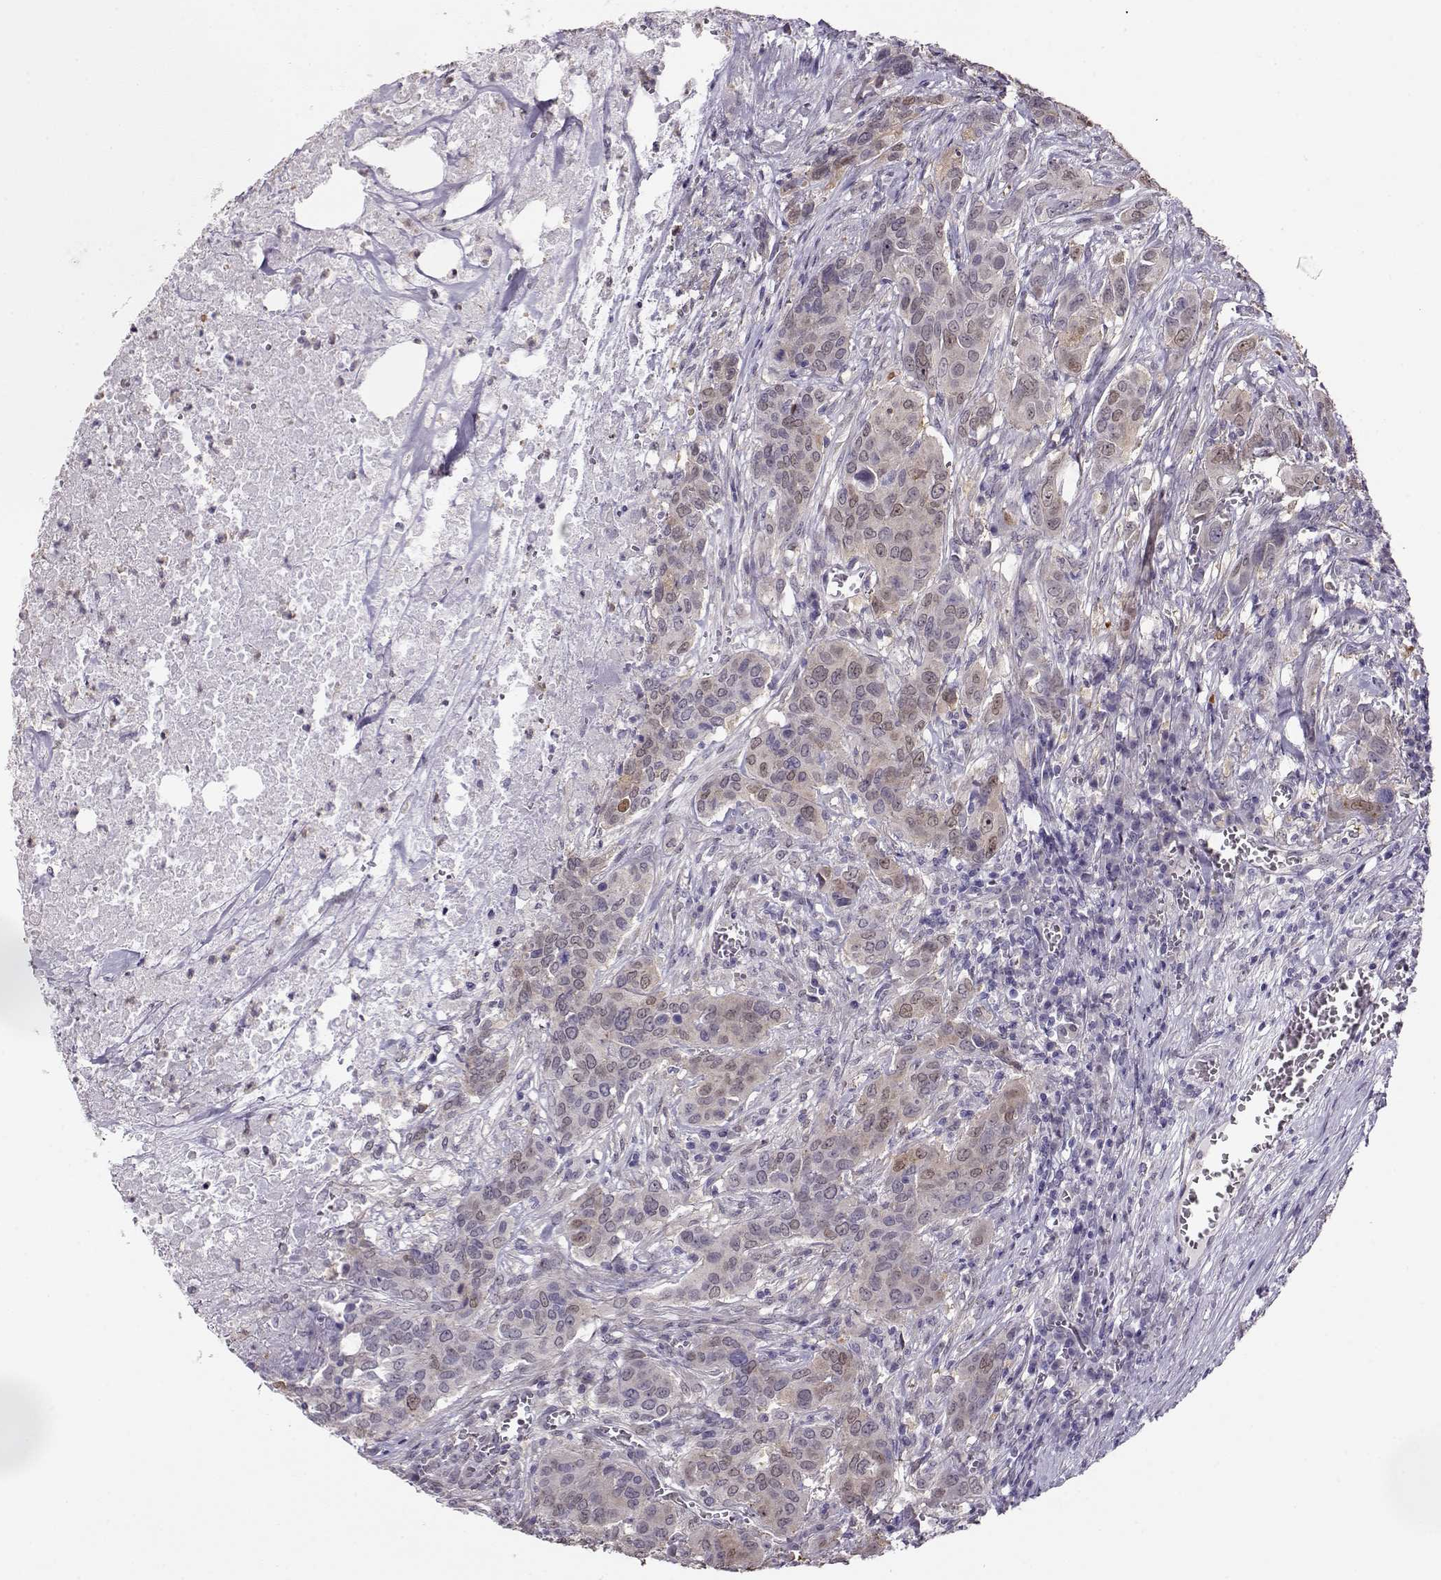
{"staining": {"intensity": "weak", "quantity": "<25%", "location": "nuclear"}, "tissue": "urothelial cancer", "cell_type": "Tumor cells", "image_type": "cancer", "snomed": [{"axis": "morphology", "description": "Urothelial carcinoma, NOS"}, {"axis": "morphology", "description": "Urothelial carcinoma, High grade"}, {"axis": "topography", "description": "Urinary bladder"}], "caption": "Immunohistochemical staining of transitional cell carcinoma reveals no significant expression in tumor cells.", "gene": "CCR8", "patient": {"sex": "male", "age": 63}}